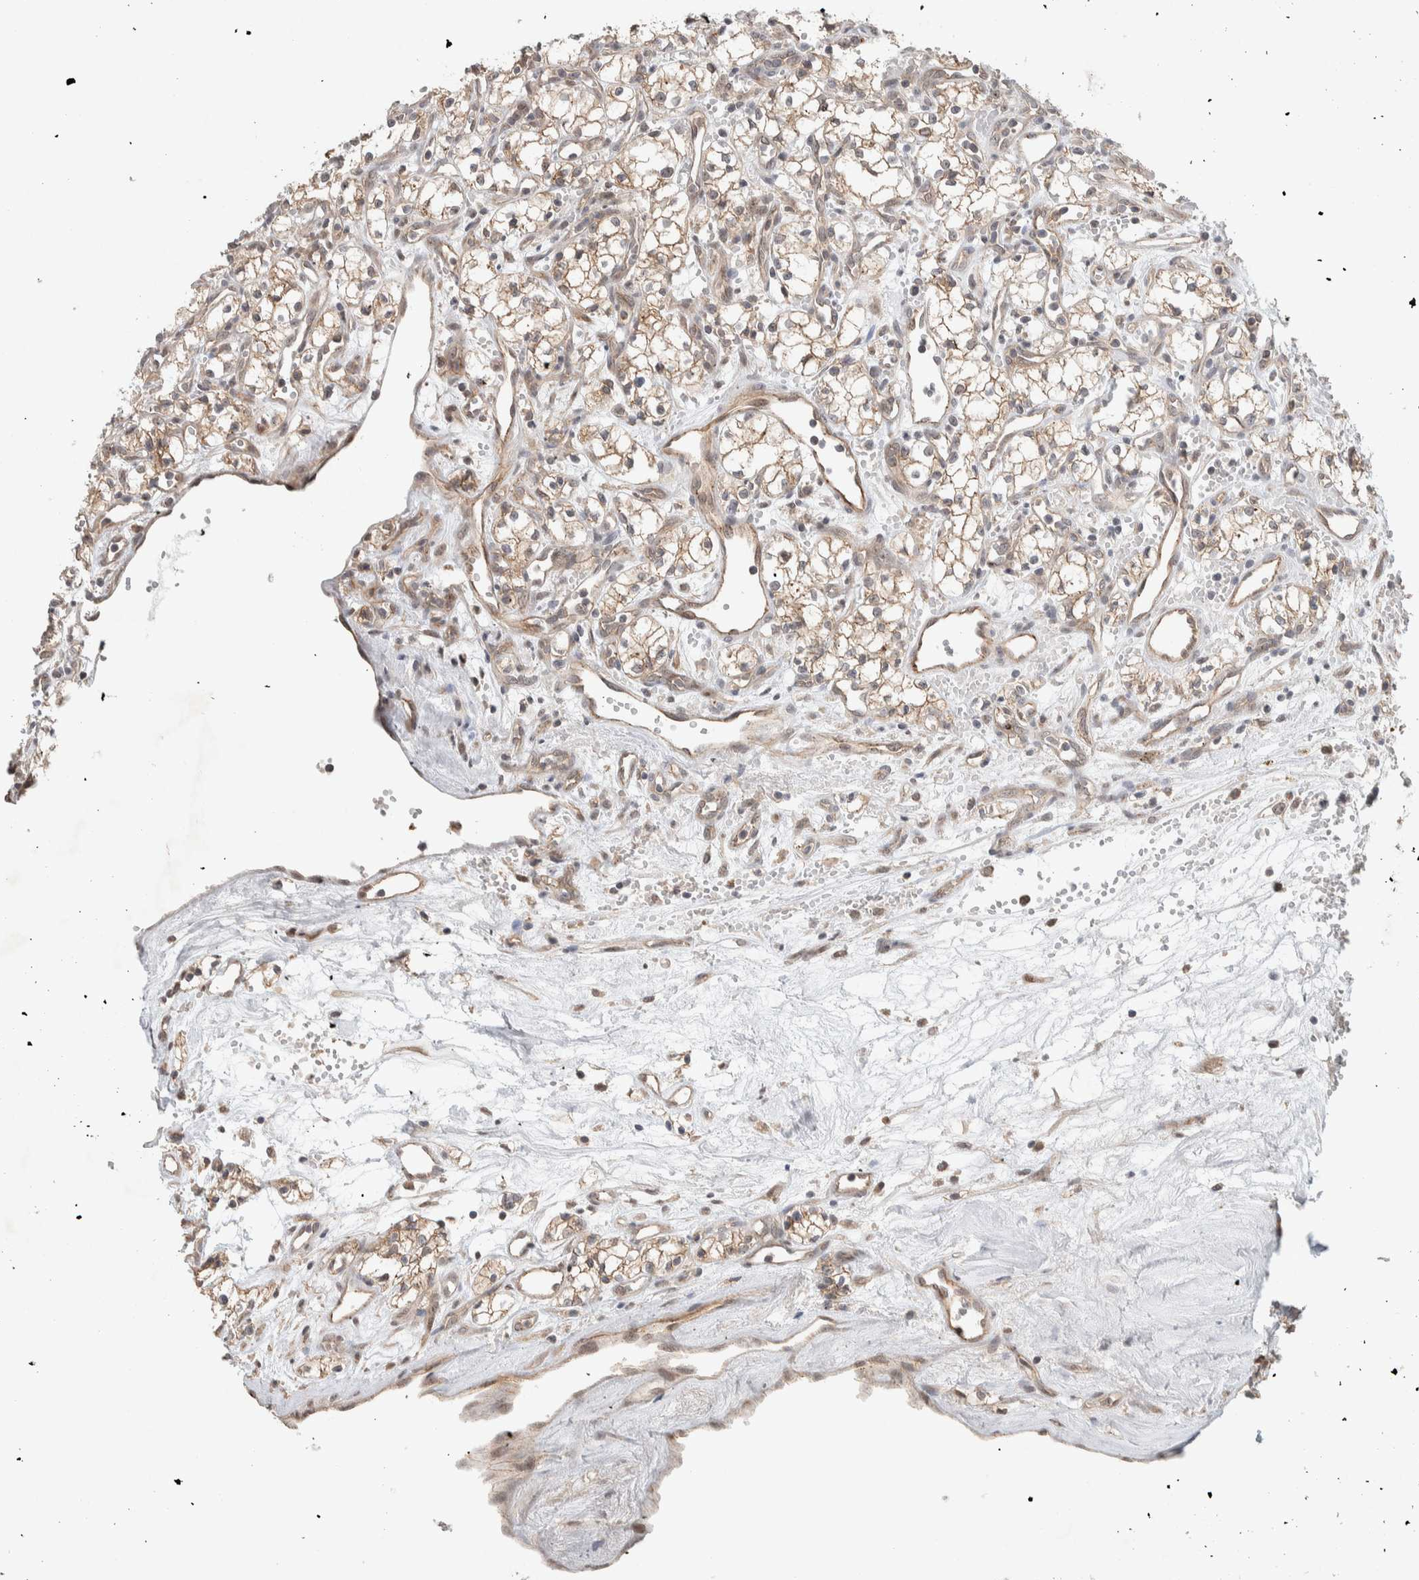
{"staining": {"intensity": "weak", "quantity": "25%-75%", "location": "cytoplasmic/membranous"}, "tissue": "renal cancer", "cell_type": "Tumor cells", "image_type": "cancer", "snomed": [{"axis": "morphology", "description": "Adenocarcinoma, NOS"}, {"axis": "topography", "description": "Kidney"}], "caption": "This is a histology image of immunohistochemistry (IHC) staining of renal cancer, which shows weak staining in the cytoplasmic/membranous of tumor cells.", "gene": "DEPTOR", "patient": {"sex": "male", "age": 59}}